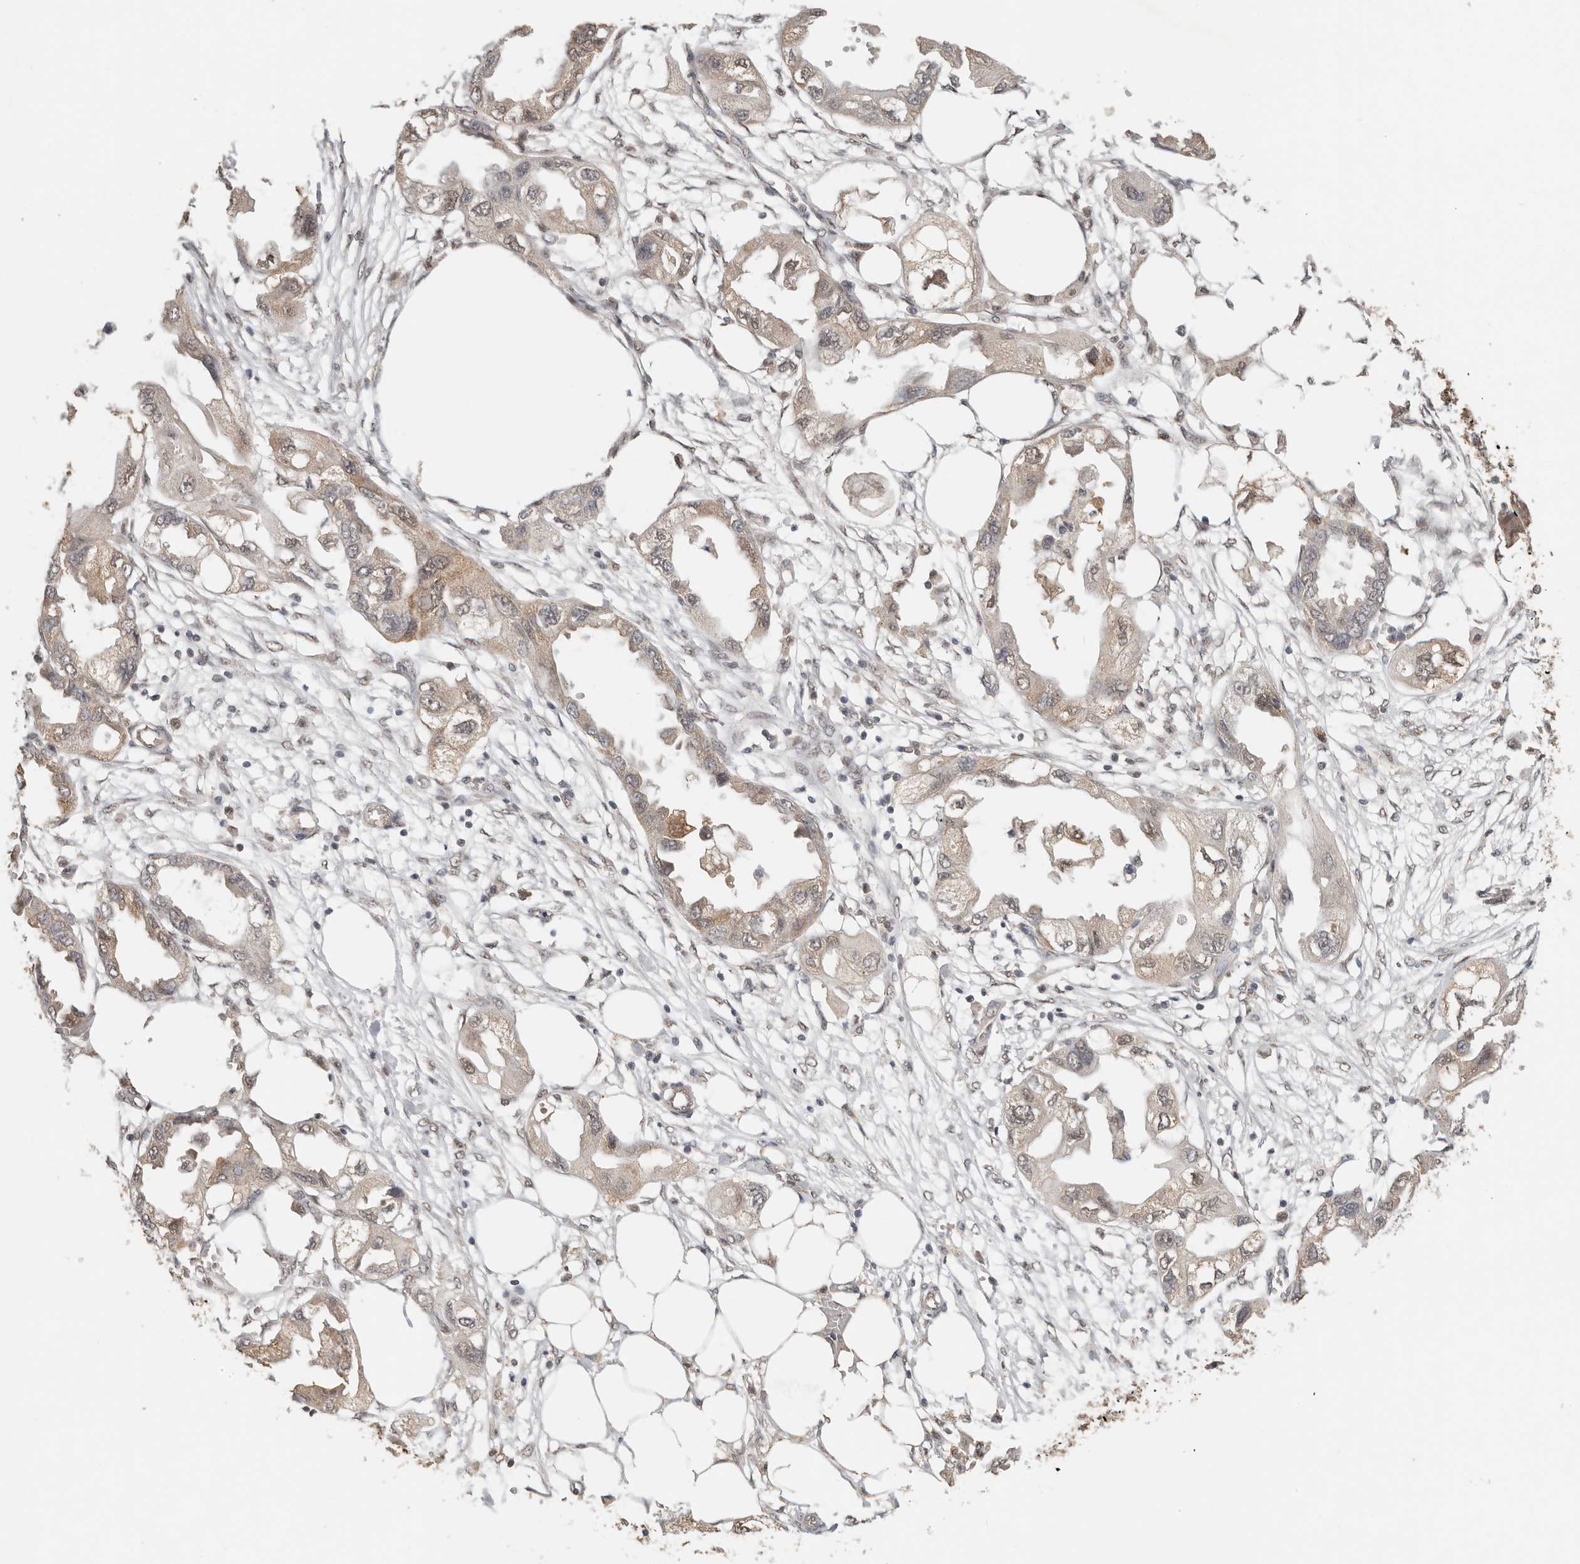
{"staining": {"intensity": "moderate", "quantity": ">75%", "location": "cytoplasmic/membranous,nuclear"}, "tissue": "endometrial cancer", "cell_type": "Tumor cells", "image_type": "cancer", "snomed": [{"axis": "morphology", "description": "Adenocarcinoma, NOS"}, {"axis": "morphology", "description": "Adenocarcinoma, metastatic, NOS"}, {"axis": "topography", "description": "Adipose tissue"}, {"axis": "topography", "description": "Endometrium"}], "caption": "This image demonstrates endometrial adenocarcinoma stained with IHC to label a protein in brown. The cytoplasmic/membranous and nuclear of tumor cells show moderate positivity for the protein. Nuclei are counter-stained blue.", "gene": "SEC14L1", "patient": {"sex": "female", "age": 67}}